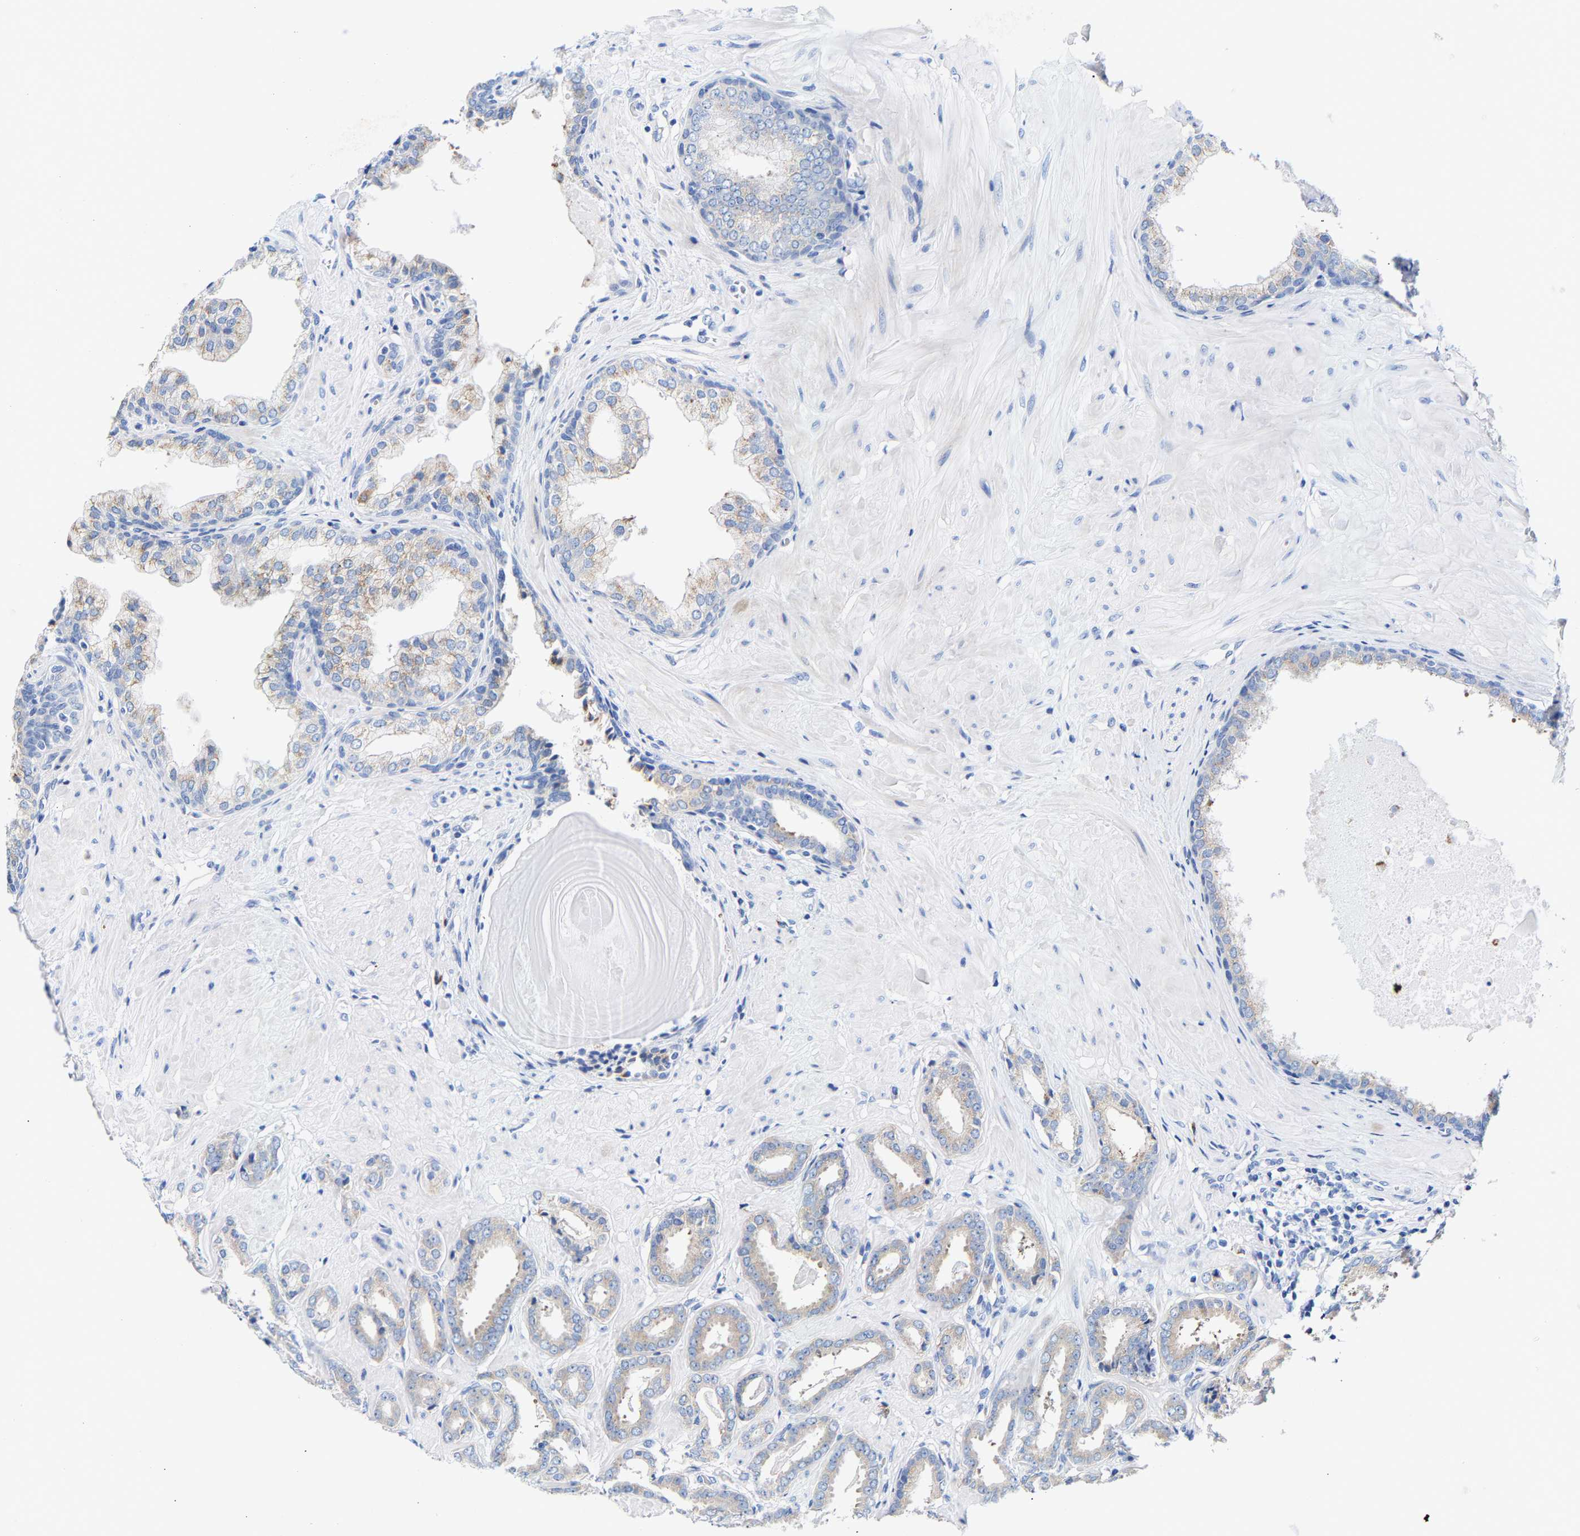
{"staining": {"intensity": "weak", "quantity": "<25%", "location": "cytoplasmic/membranous"}, "tissue": "prostate cancer", "cell_type": "Tumor cells", "image_type": "cancer", "snomed": [{"axis": "morphology", "description": "Adenocarcinoma, Low grade"}, {"axis": "topography", "description": "Prostate"}], "caption": "A high-resolution histopathology image shows IHC staining of low-grade adenocarcinoma (prostate), which reveals no significant expression in tumor cells. (DAB immunohistochemistry (IHC) visualized using brightfield microscopy, high magnification).", "gene": "PPP1R15A", "patient": {"sex": "male", "age": 53}}